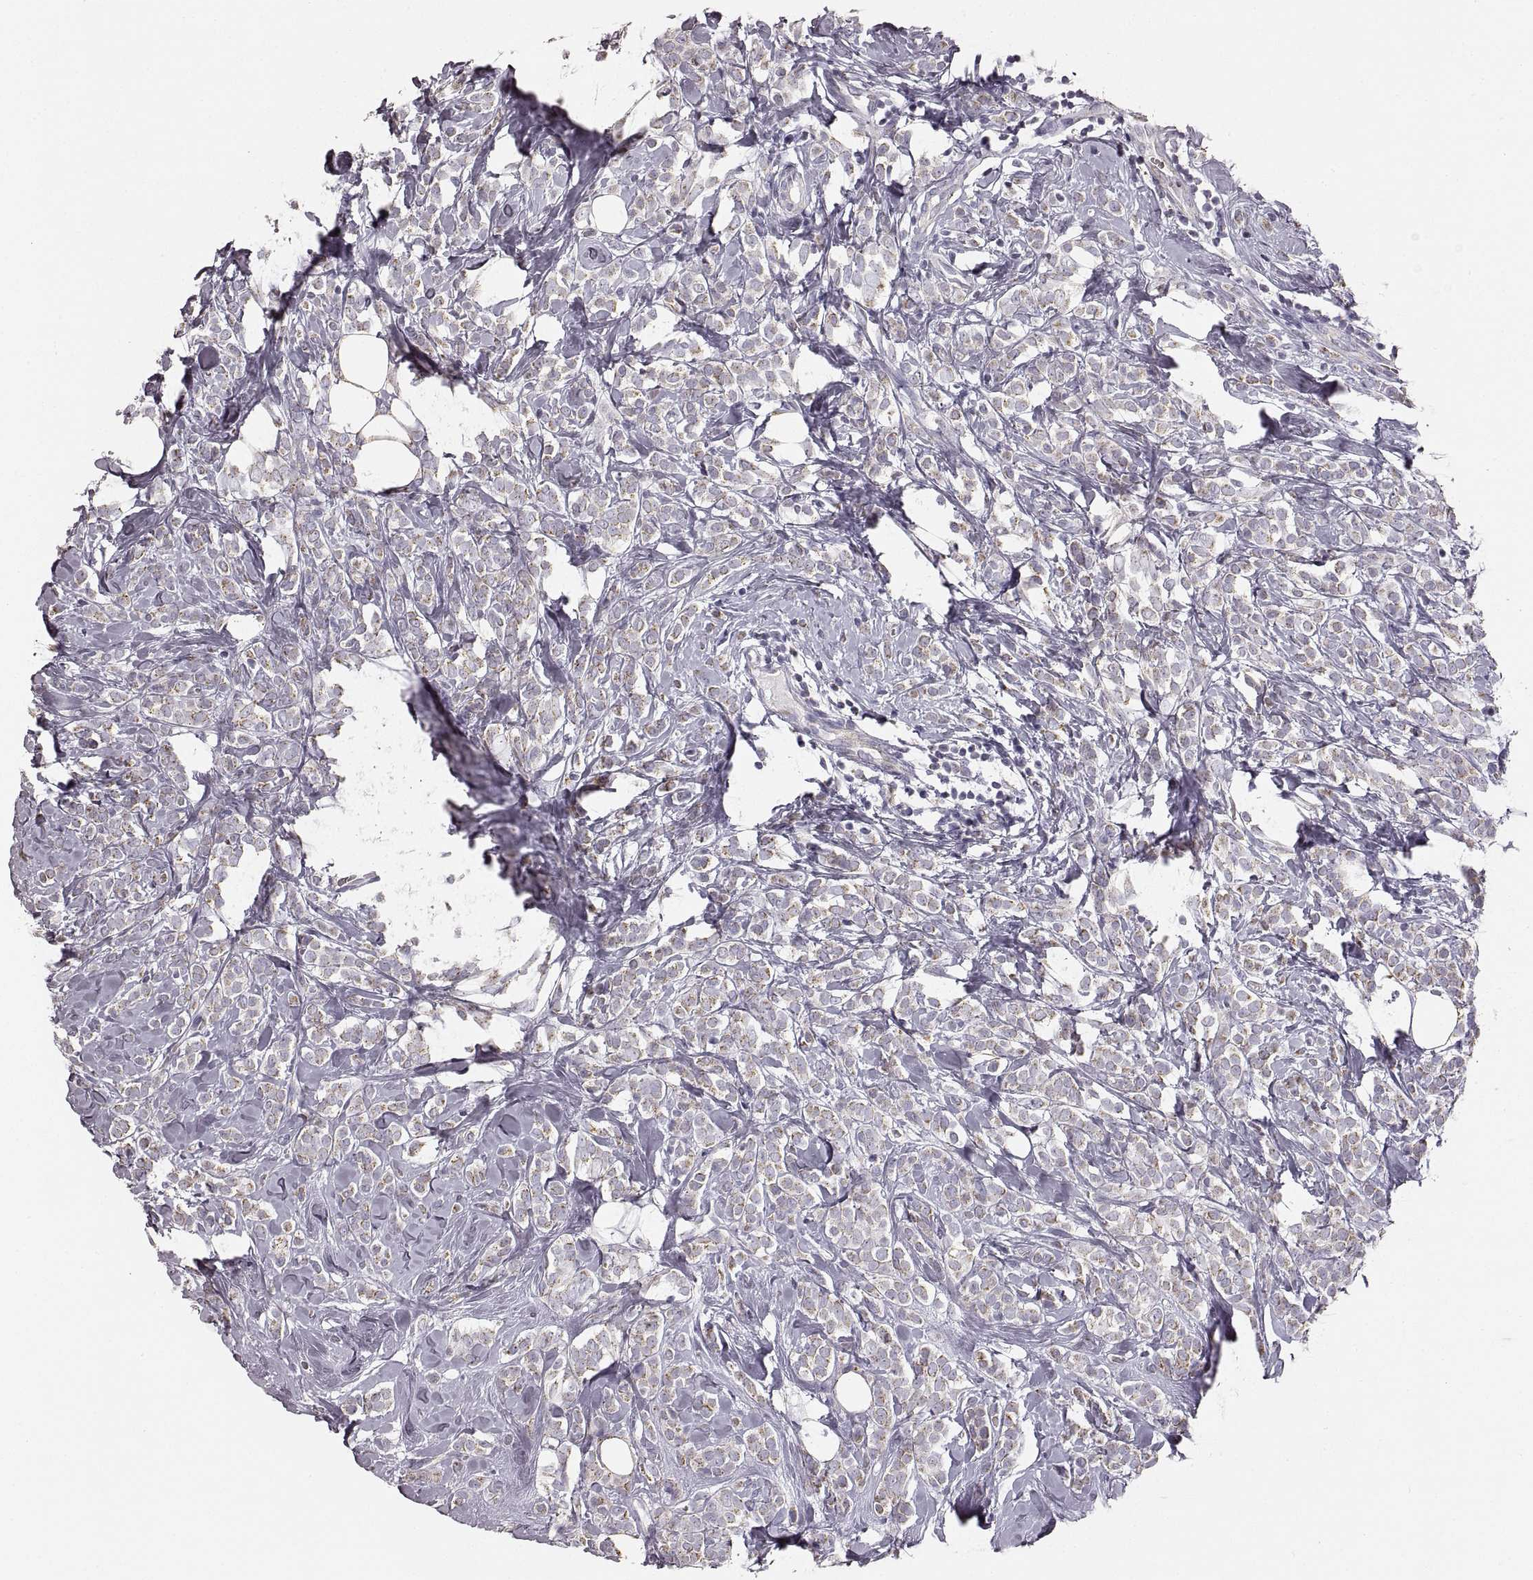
{"staining": {"intensity": "weak", "quantity": "25%-75%", "location": "cytoplasmic/membranous"}, "tissue": "breast cancer", "cell_type": "Tumor cells", "image_type": "cancer", "snomed": [{"axis": "morphology", "description": "Lobular carcinoma"}, {"axis": "topography", "description": "Breast"}], "caption": "IHC histopathology image of neoplastic tissue: lobular carcinoma (breast) stained using immunohistochemistry (IHC) reveals low levels of weak protein expression localized specifically in the cytoplasmic/membranous of tumor cells, appearing as a cytoplasmic/membranous brown color.", "gene": "RDH13", "patient": {"sex": "female", "age": 49}}